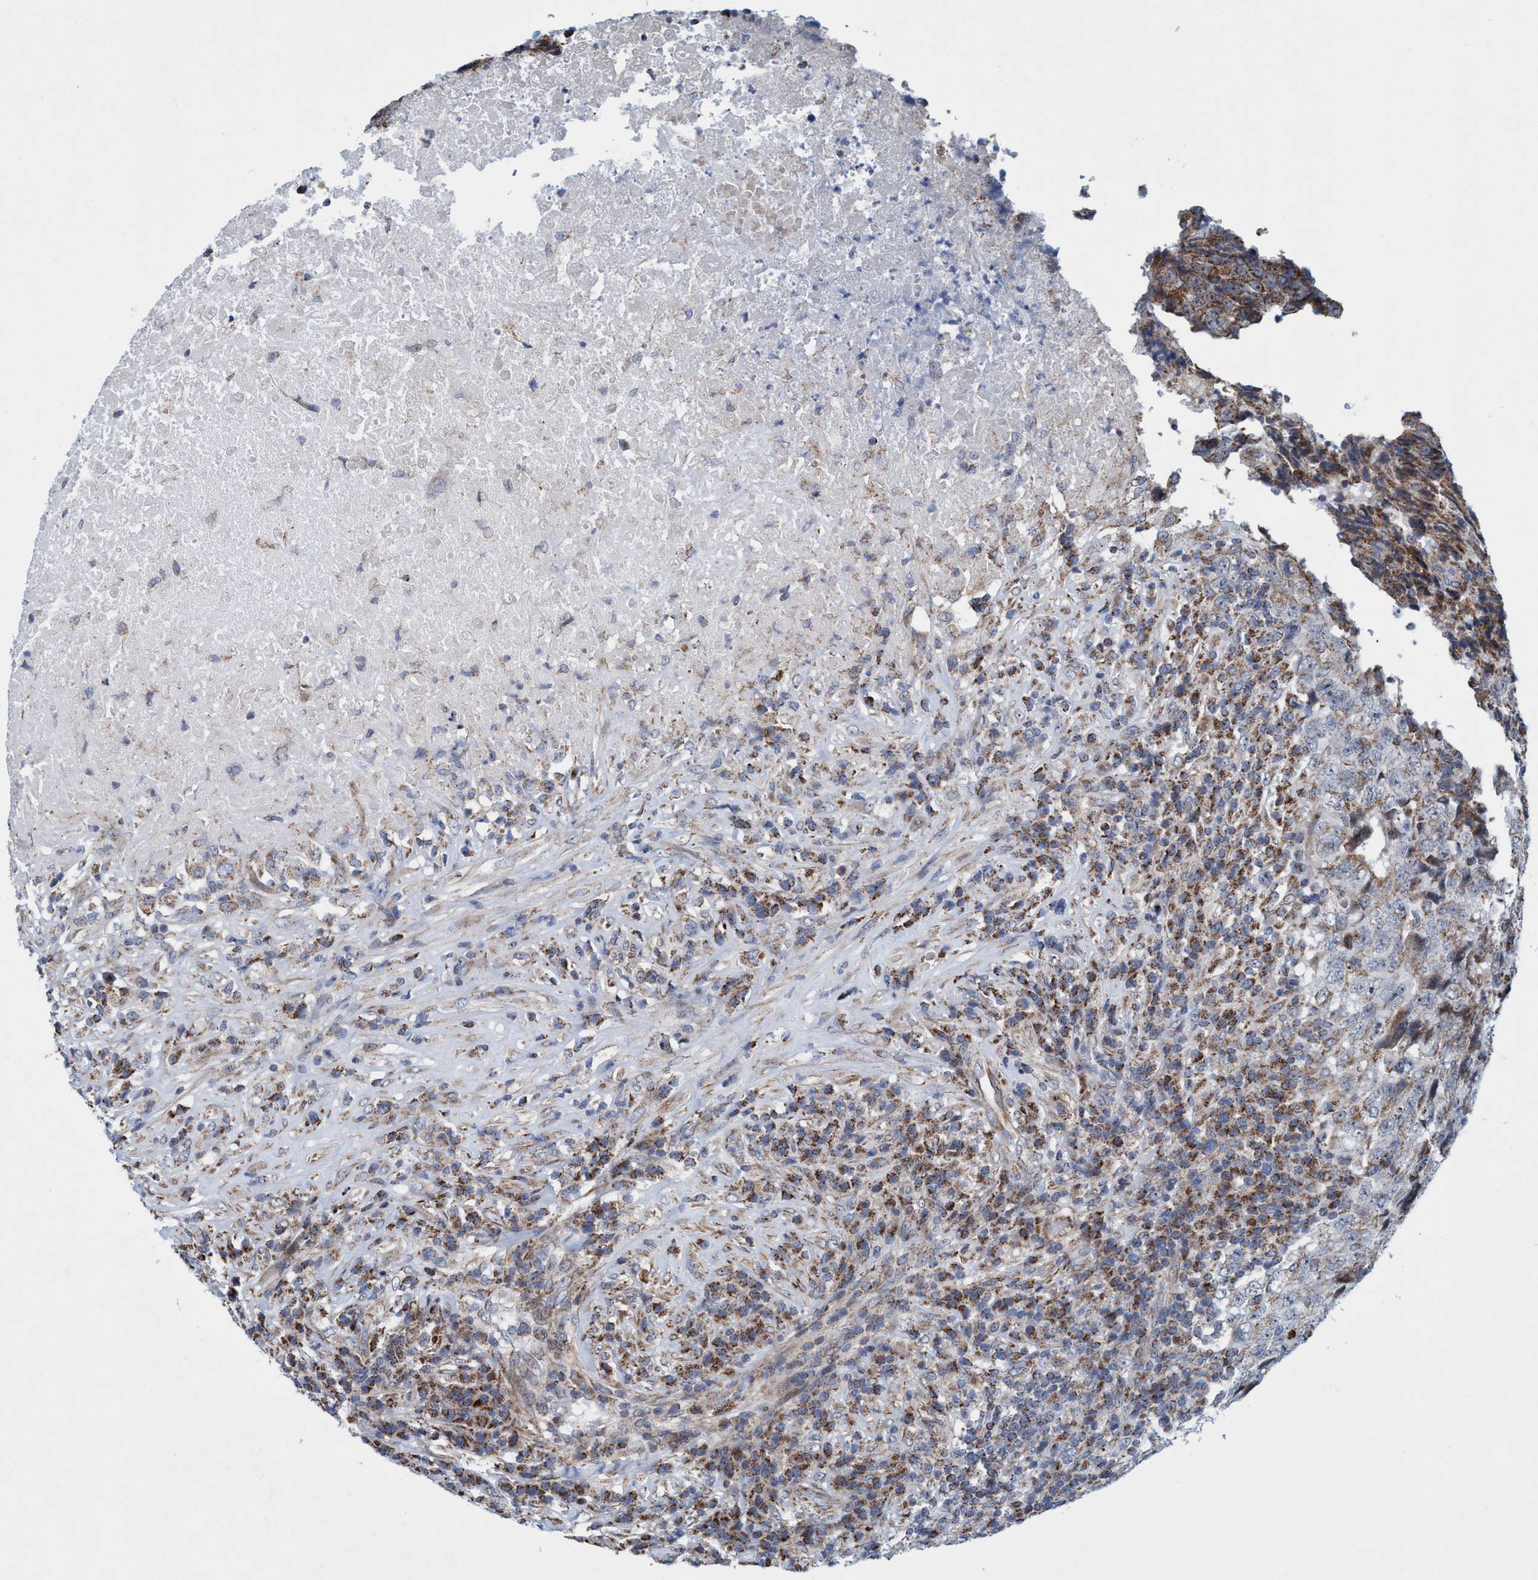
{"staining": {"intensity": "negative", "quantity": "none", "location": "none"}, "tissue": "testis cancer", "cell_type": "Tumor cells", "image_type": "cancer", "snomed": [{"axis": "morphology", "description": "Necrosis, NOS"}, {"axis": "morphology", "description": "Carcinoma, Embryonal, NOS"}, {"axis": "topography", "description": "Testis"}], "caption": "An immunohistochemistry (IHC) image of testis embryonal carcinoma is shown. There is no staining in tumor cells of testis embryonal carcinoma. (Brightfield microscopy of DAB IHC at high magnification).", "gene": "POLR1F", "patient": {"sex": "male", "age": 19}}